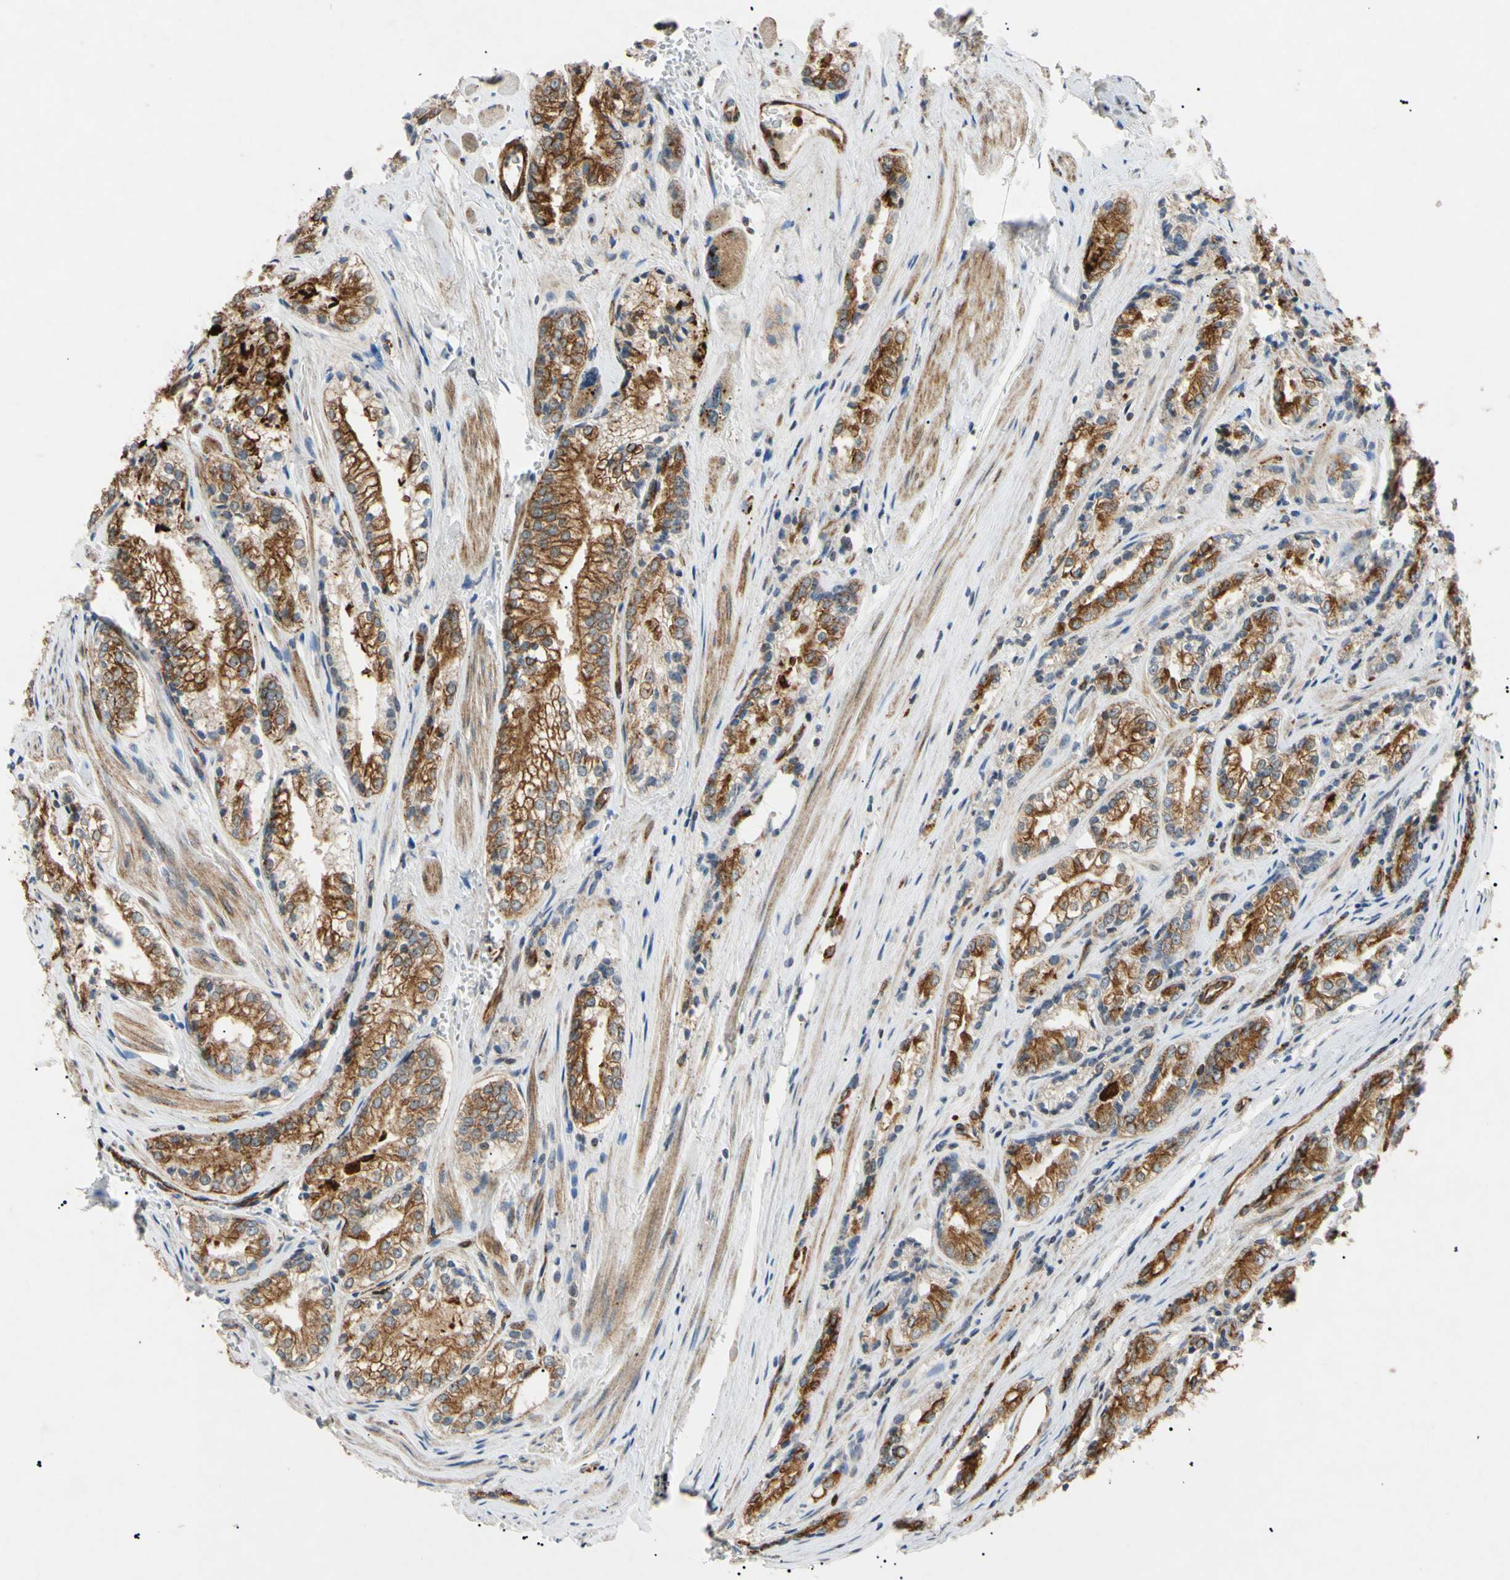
{"staining": {"intensity": "moderate", "quantity": "25%-75%", "location": "cytoplasmic/membranous"}, "tissue": "prostate cancer", "cell_type": "Tumor cells", "image_type": "cancer", "snomed": [{"axis": "morphology", "description": "Adenocarcinoma, Low grade"}, {"axis": "topography", "description": "Prostate"}], "caption": "Human prostate cancer (adenocarcinoma (low-grade)) stained with a brown dye demonstrates moderate cytoplasmic/membranous positive expression in approximately 25%-75% of tumor cells.", "gene": "TUBB4A", "patient": {"sex": "male", "age": 60}}